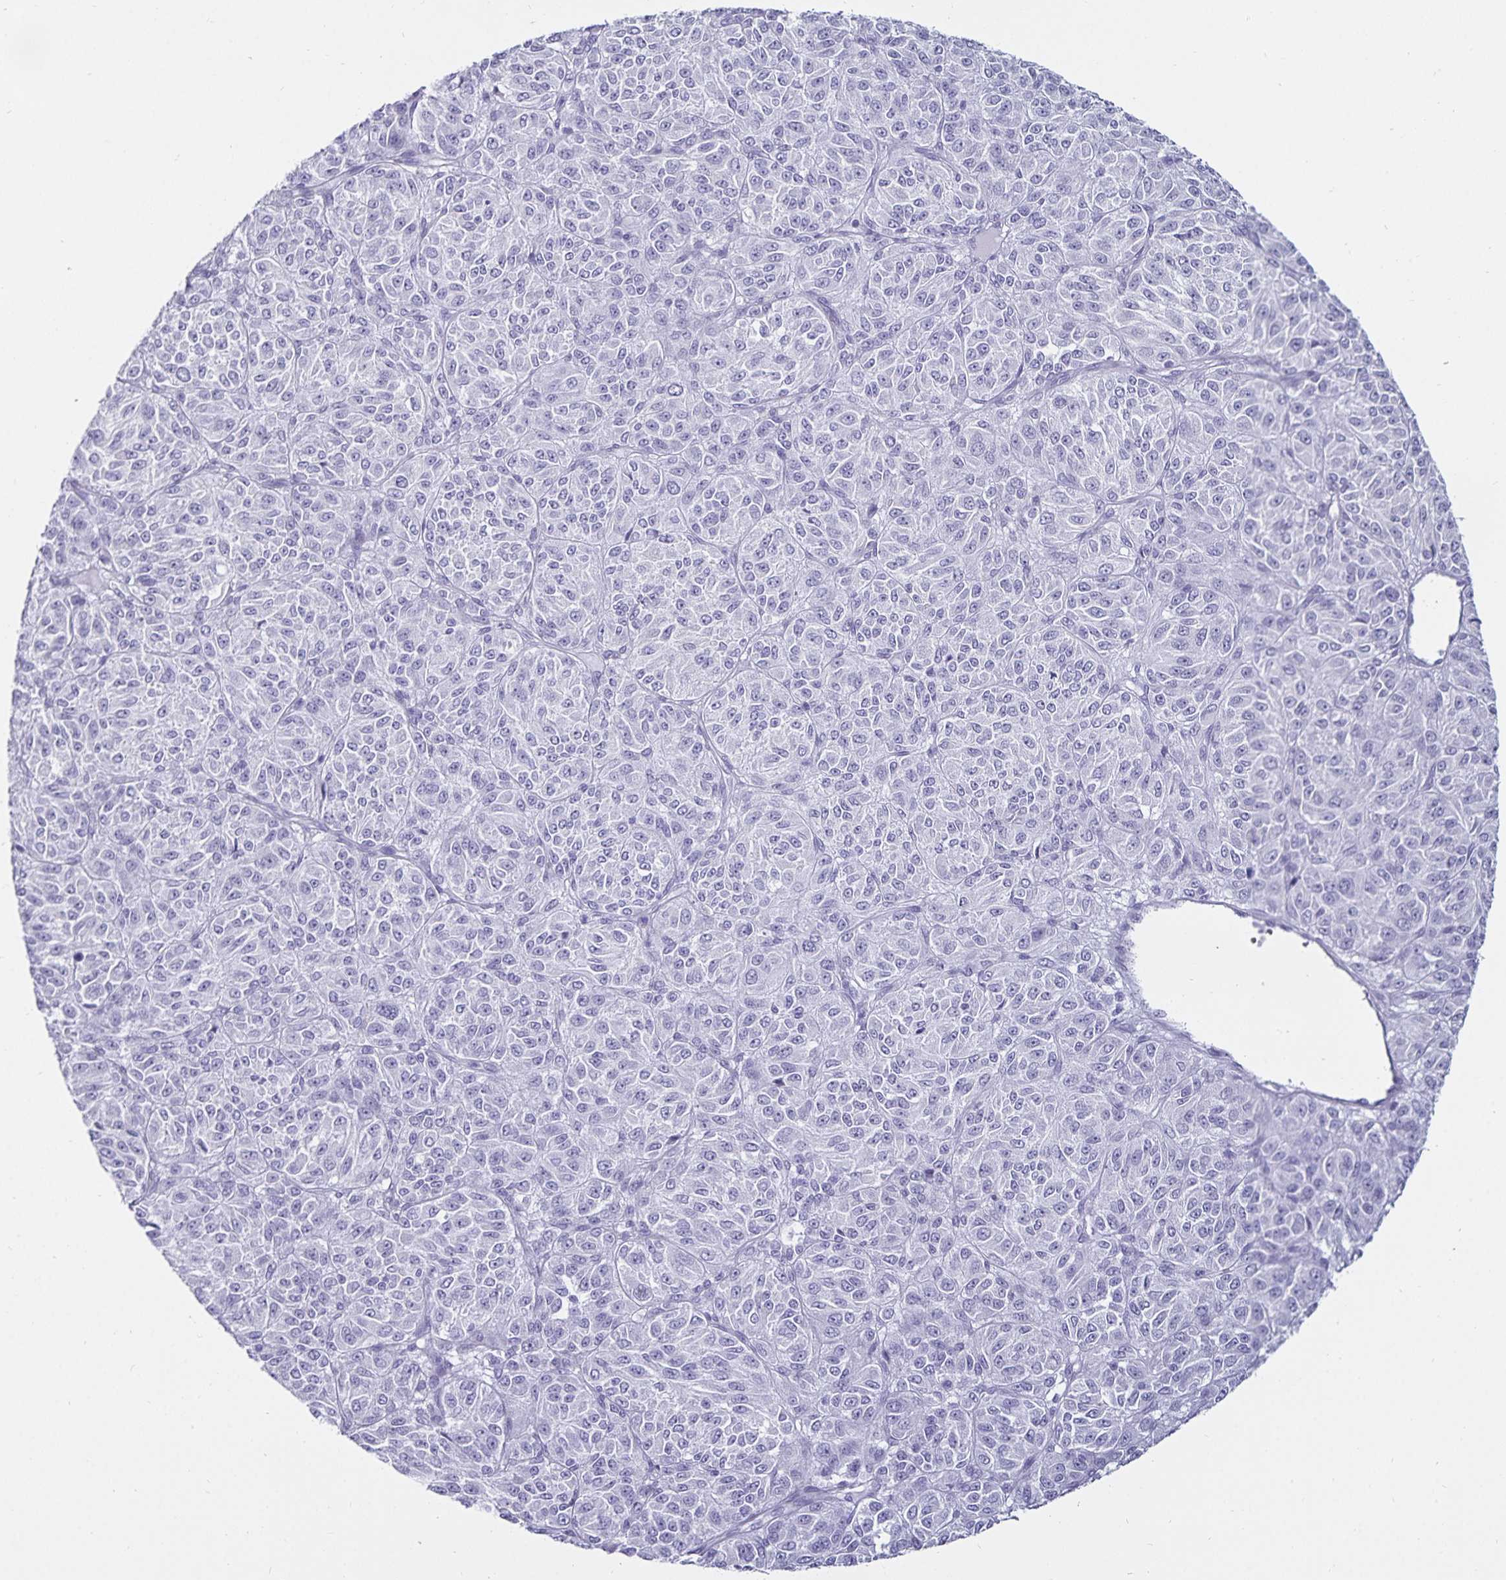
{"staining": {"intensity": "negative", "quantity": "none", "location": "none"}, "tissue": "melanoma", "cell_type": "Tumor cells", "image_type": "cancer", "snomed": [{"axis": "morphology", "description": "Malignant melanoma, Metastatic site"}, {"axis": "topography", "description": "Brain"}], "caption": "Photomicrograph shows no protein staining in tumor cells of melanoma tissue. Brightfield microscopy of immunohistochemistry (IHC) stained with DAB (brown) and hematoxylin (blue), captured at high magnification.", "gene": "DEFA6", "patient": {"sex": "female", "age": 56}}